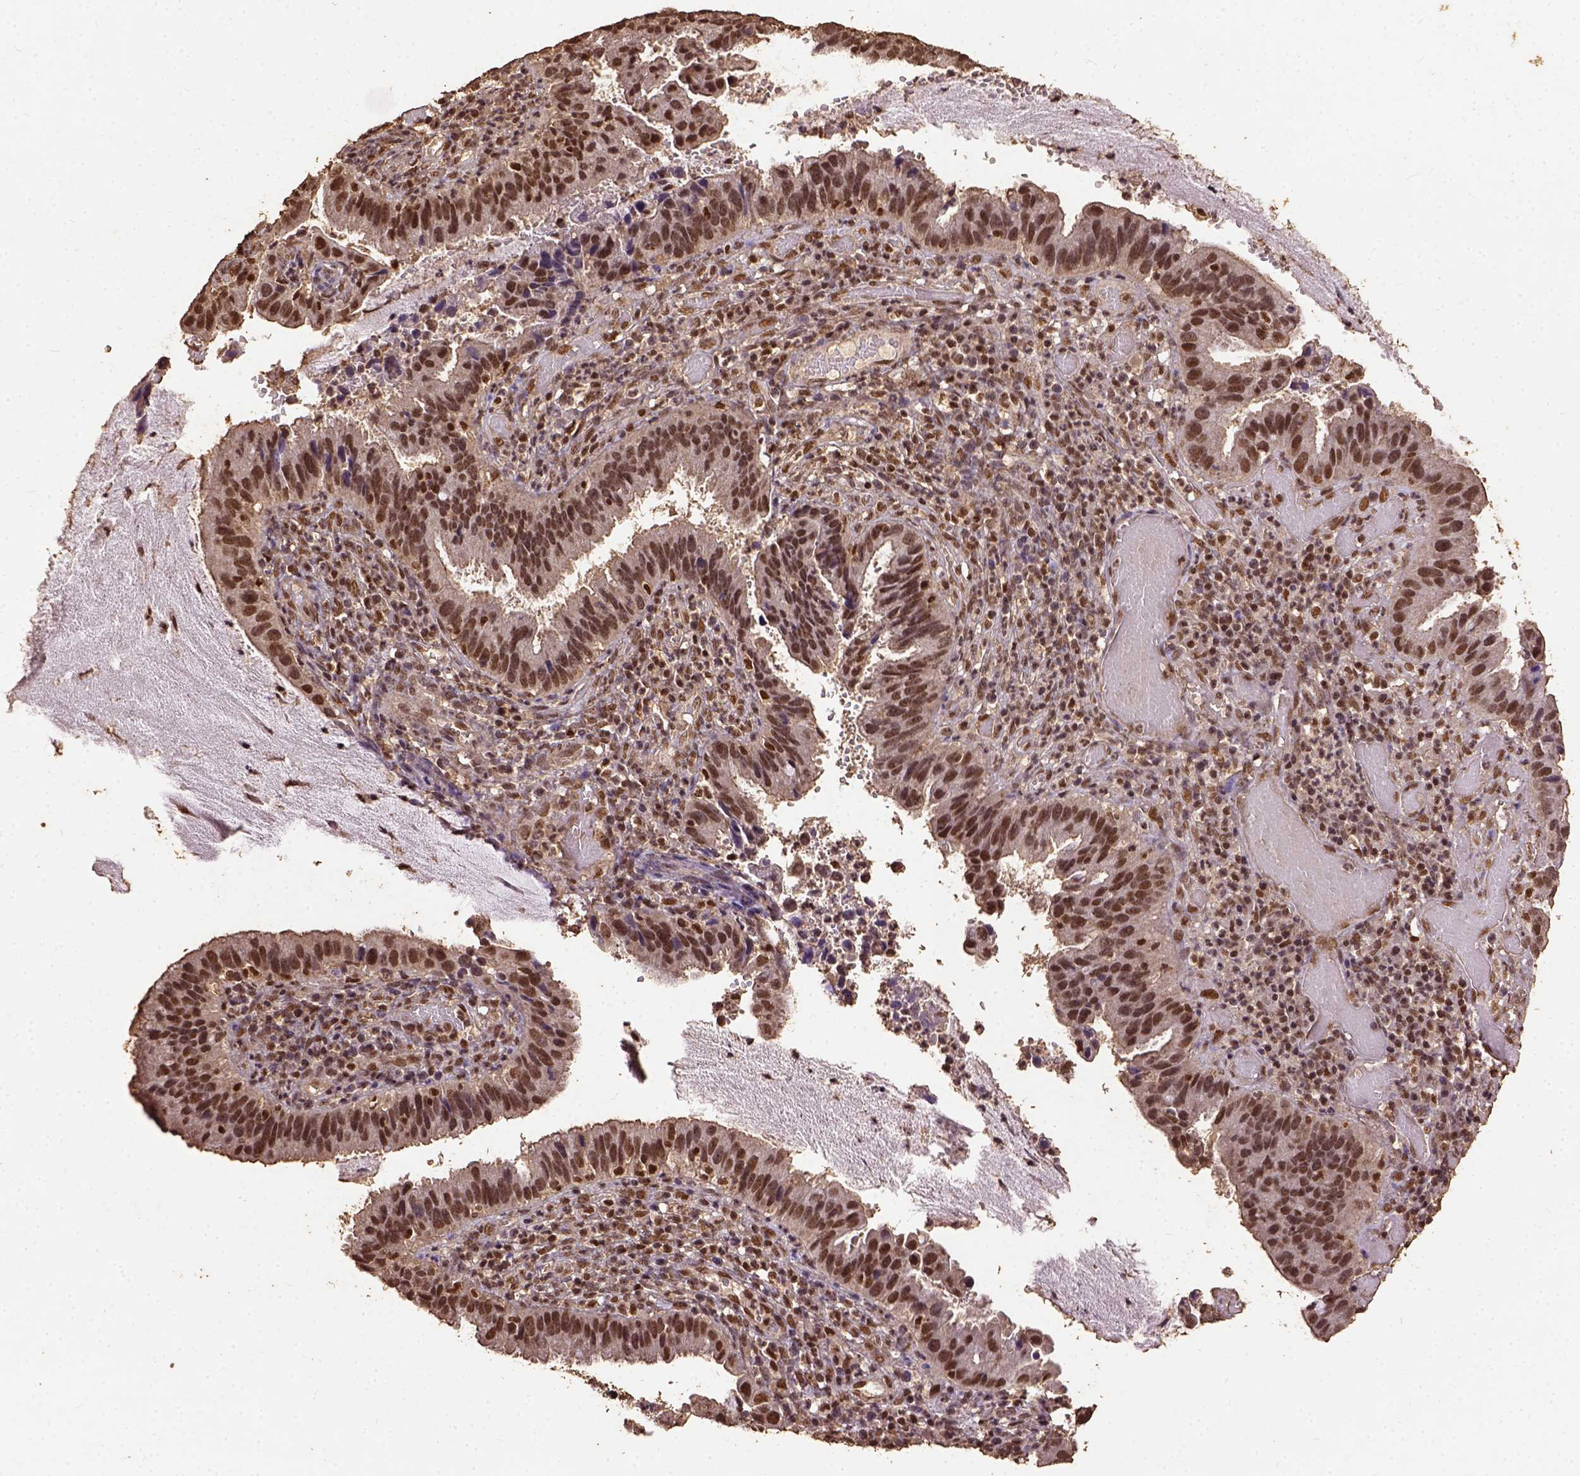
{"staining": {"intensity": "strong", "quantity": ">75%", "location": "nuclear"}, "tissue": "cervical cancer", "cell_type": "Tumor cells", "image_type": "cancer", "snomed": [{"axis": "morphology", "description": "Adenocarcinoma, NOS"}, {"axis": "topography", "description": "Cervix"}], "caption": "This image displays immunohistochemistry (IHC) staining of adenocarcinoma (cervical), with high strong nuclear positivity in approximately >75% of tumor cells.", "gene": "NACC1", "patient": {"sex": "female", "age": 34}}